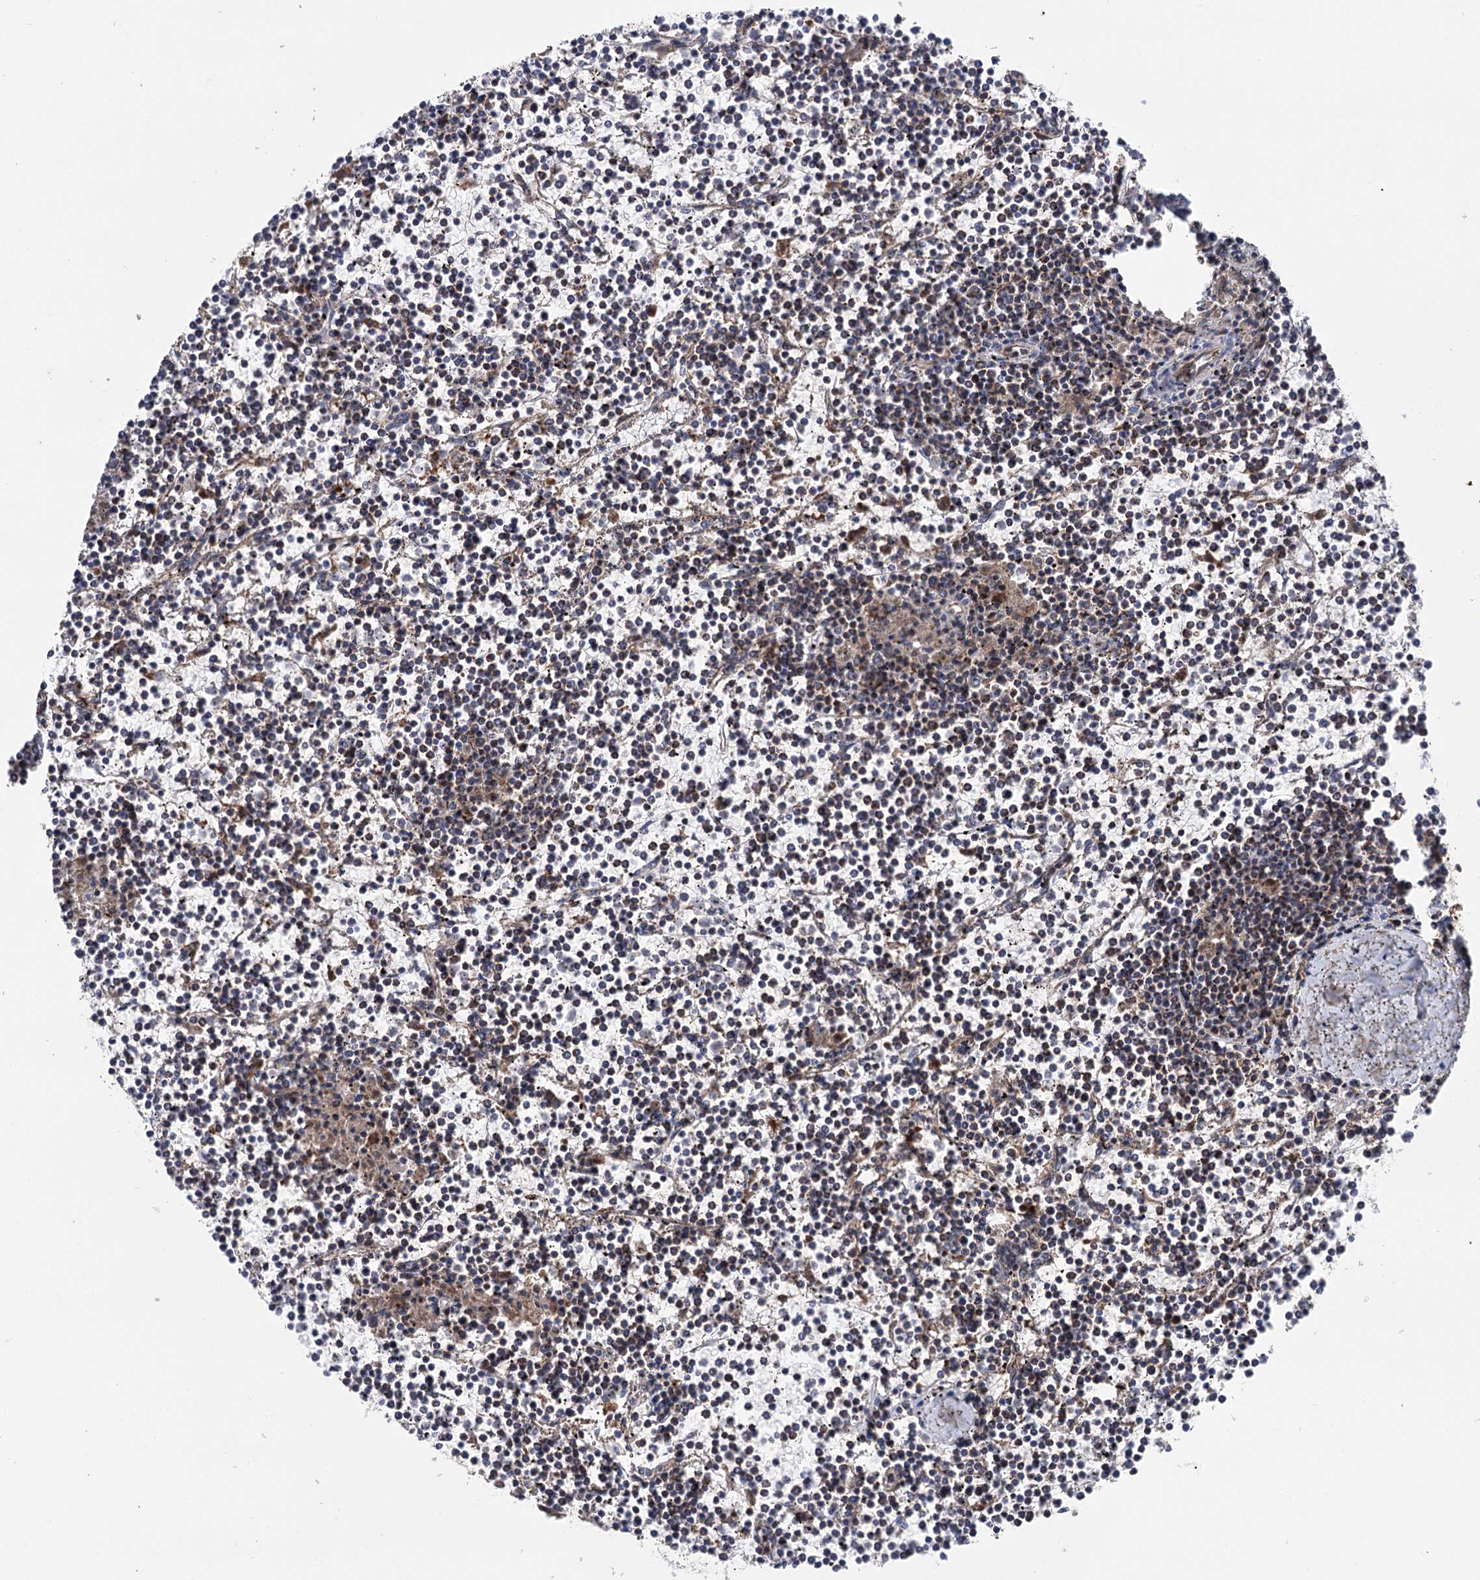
{"staining": {"intensity": "moderate", "quantity": "25%-75%", "location": "cytoplasmic/membranous"}, "tissue": "lymphoma", "cell_type": "Tumor cells", "image_type": "cancer", "snomed": [{"axis": "morphology", "description": "Malignant lymphoma, non-Hodgkin's type, Low grade"}, {"axis": "topography", "description": "Spleen"}], "caption": "Lymphoma was stained to show a protein in brown. There is medium levels of moderate cytoplasmic/membranous staining in approximately 25%-75% of tumor cells.", "gene": "SUCLA2", "patient": {"sex": "female", "age": 19}}